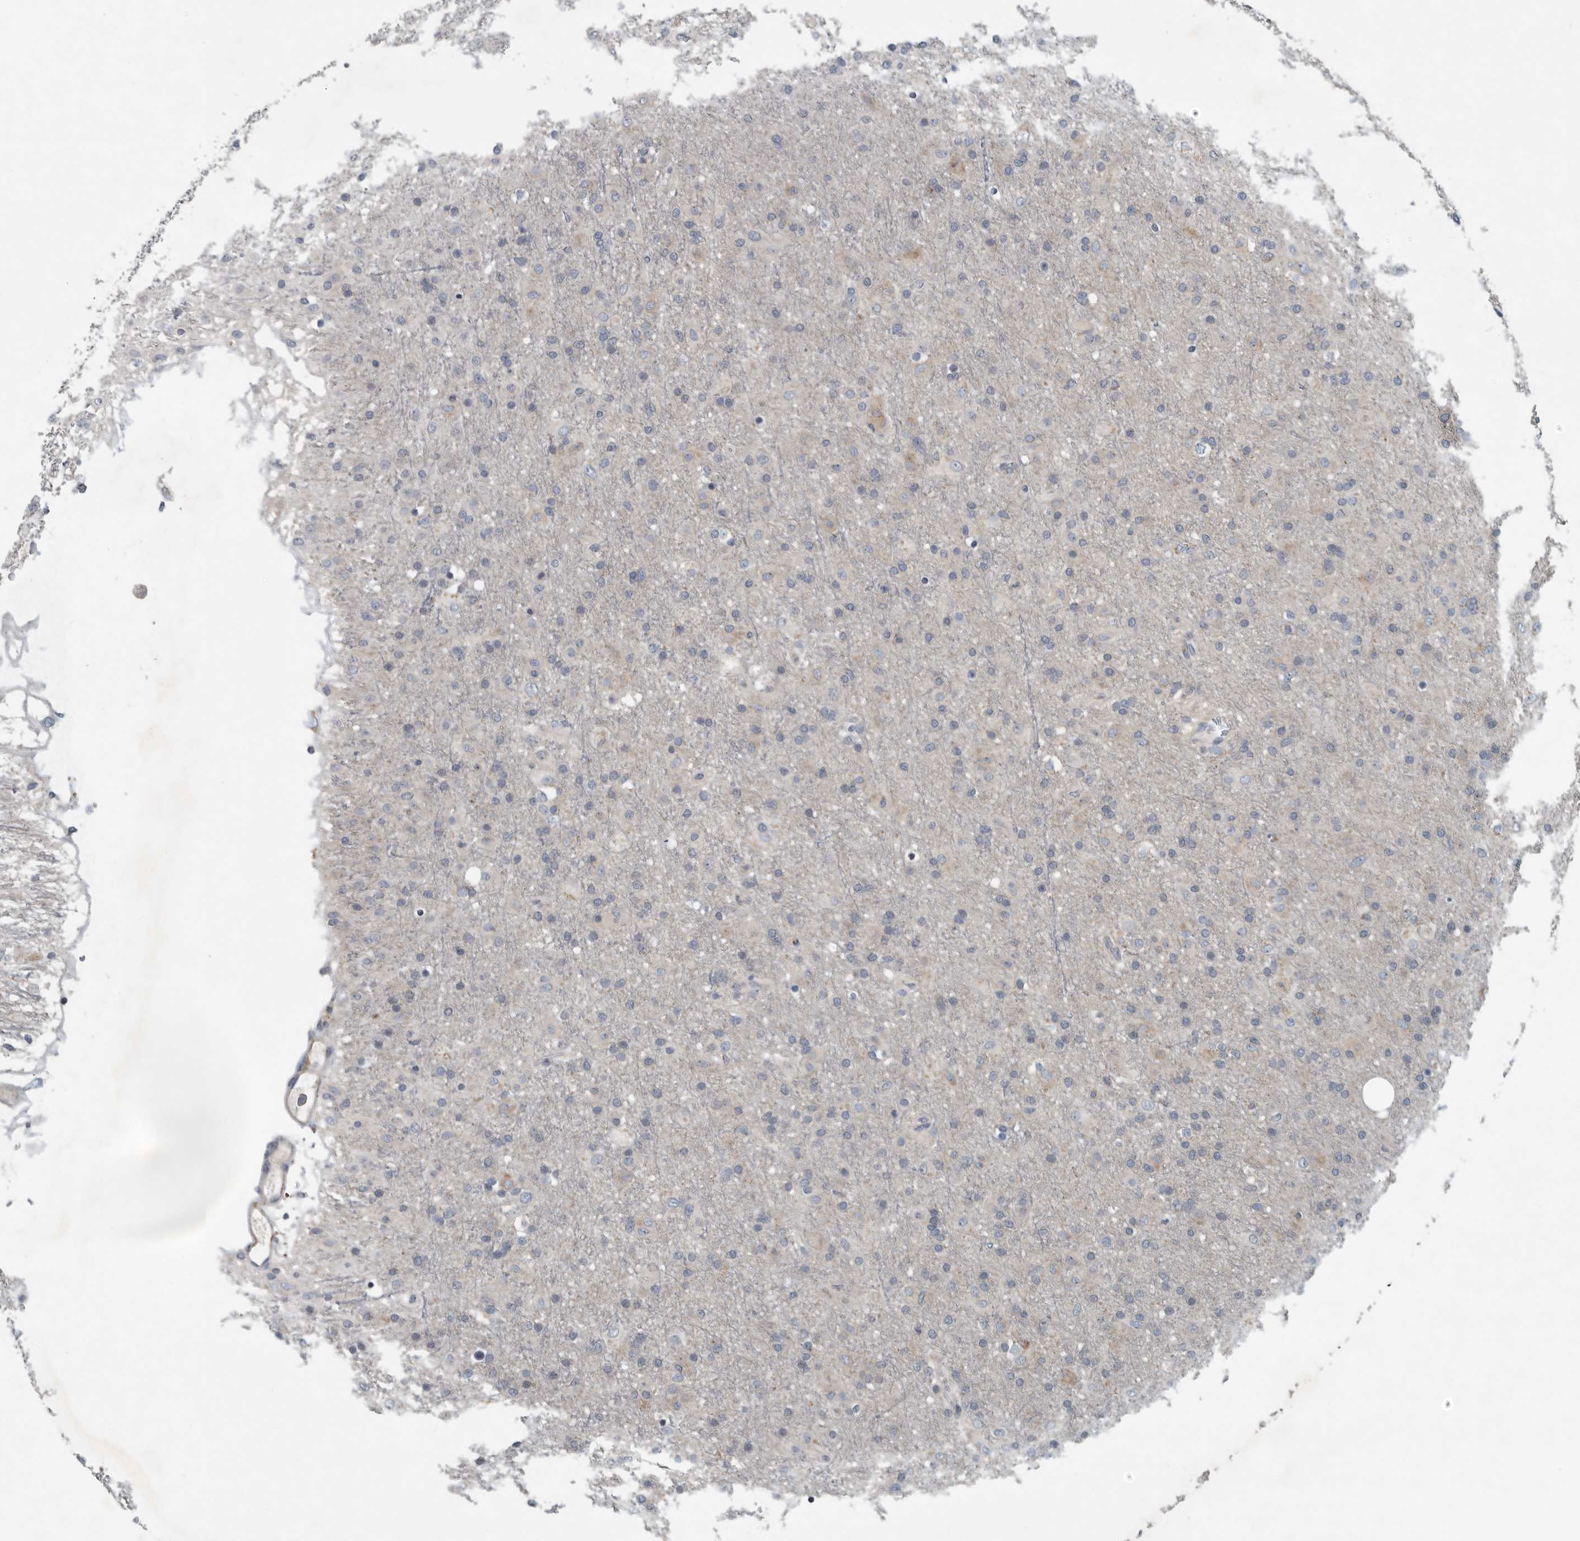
{"staining": {"intensity": "negative", "quantity": "none", "location": "none"}, "tissue": "glioma", "cell_type": "Tumor cells", "image_type": "cancer", "snomed": [{"axis": "morphology", "description": "Glioma, malignant, Low grade"}, {"axis": "topography", "description": "Brain"}], "caption": "A micrograph of glioma stained for a protein shows no brown staining in tumor cells. (DAB immunohistochemistry (IHC) visualized using brightfield microscopy, high magnification).", "gene": "MPP3", "patient": {"sex": "male", "age": 65}}